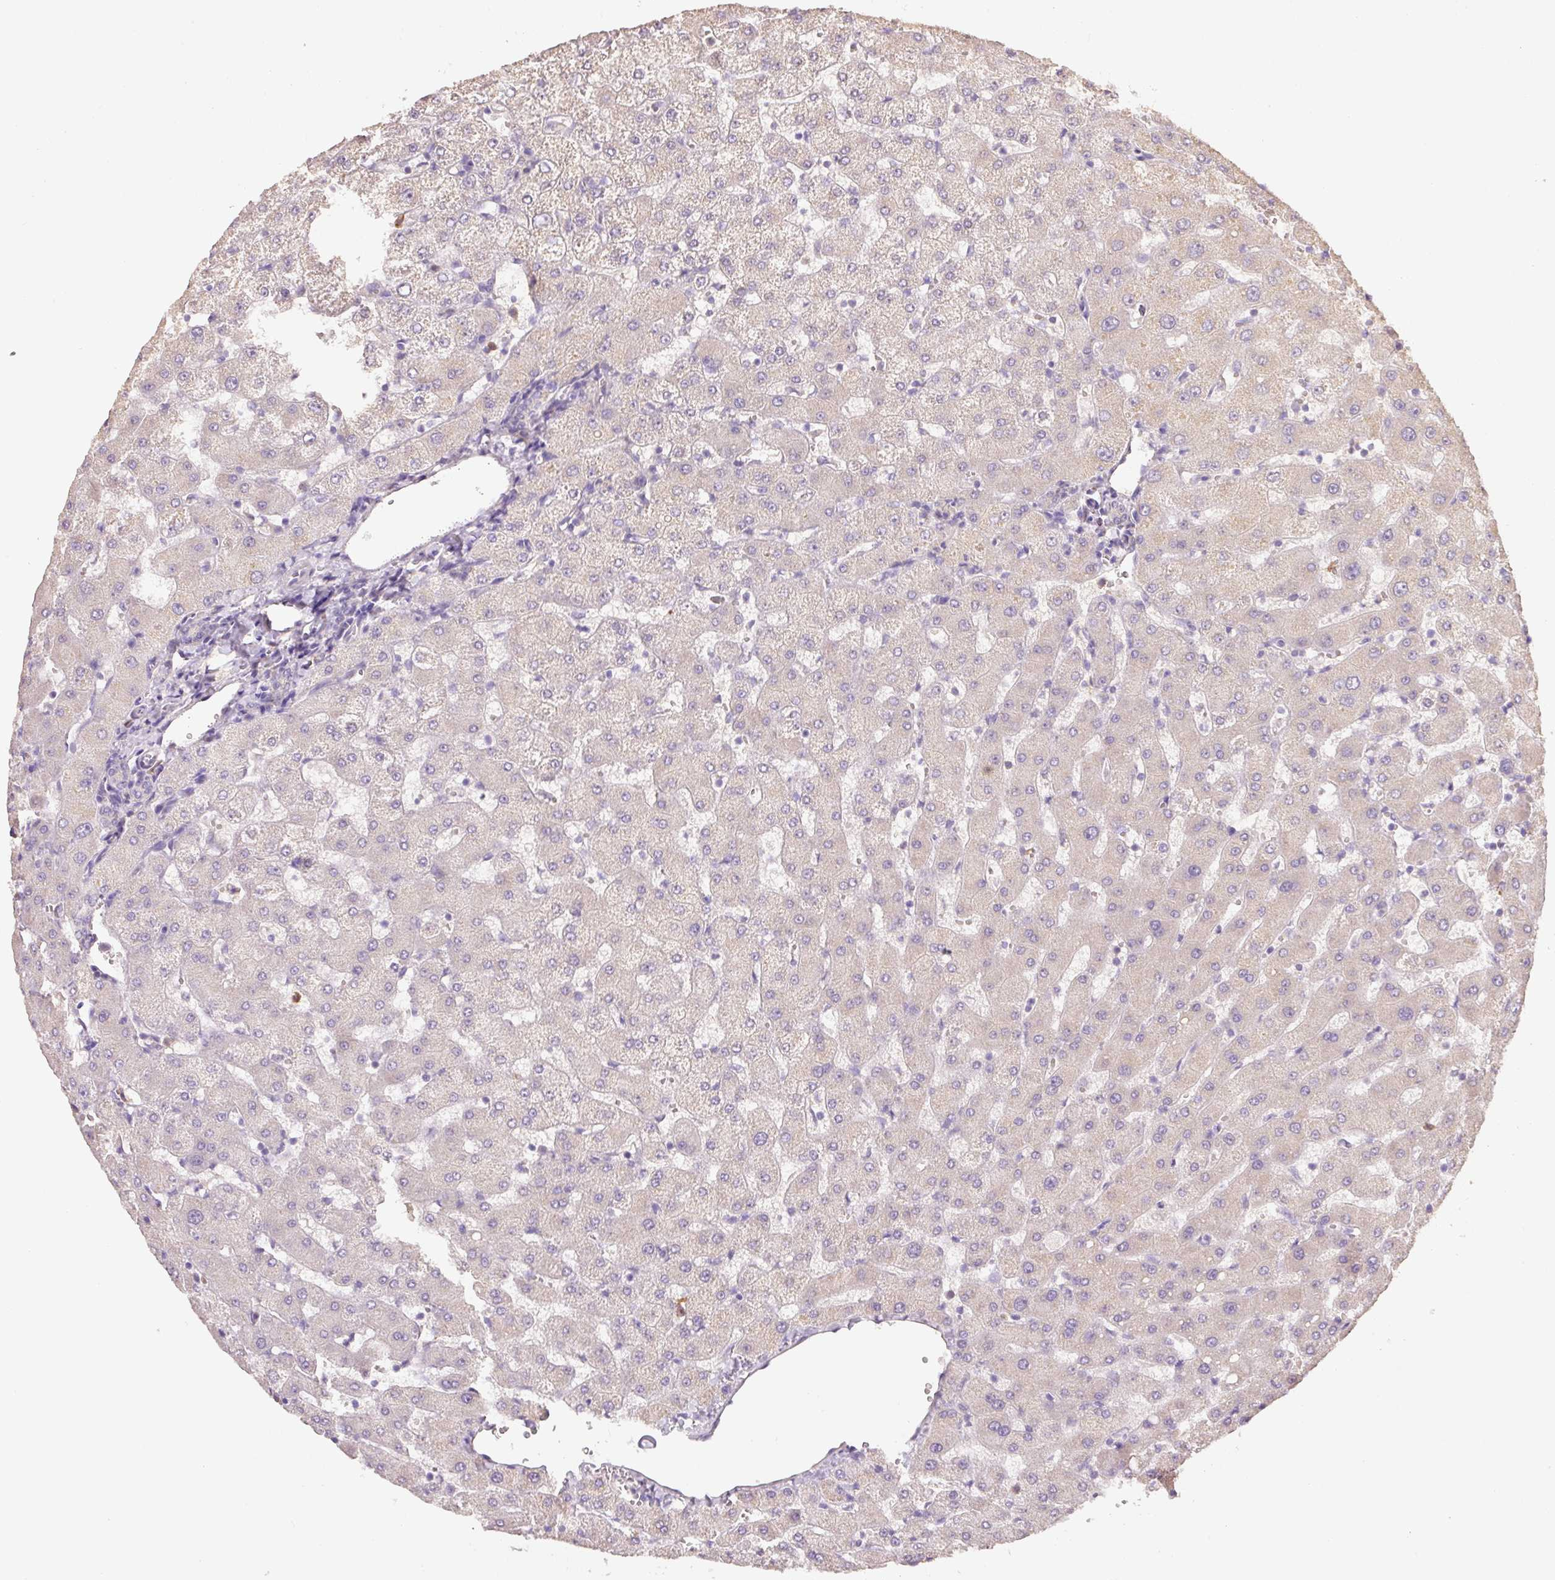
{"staining": {"intensity": "negative", "quantity": "none", "location": "none"}, "tissue": "liver", "cell_type": "Cholangiocytes", "image_type": "normal", "snomed": [{"axis": "morphology", "description": "Normal tissue, NOS"}, {"axis": "topography", "description": "Liver"}], "caption": "Immunohistochemical staining of benign human liver demonstrates no significant expression in cholangiocytes.", "gene": "HERC2", "patient": {"sex": "female", "age": 63}}